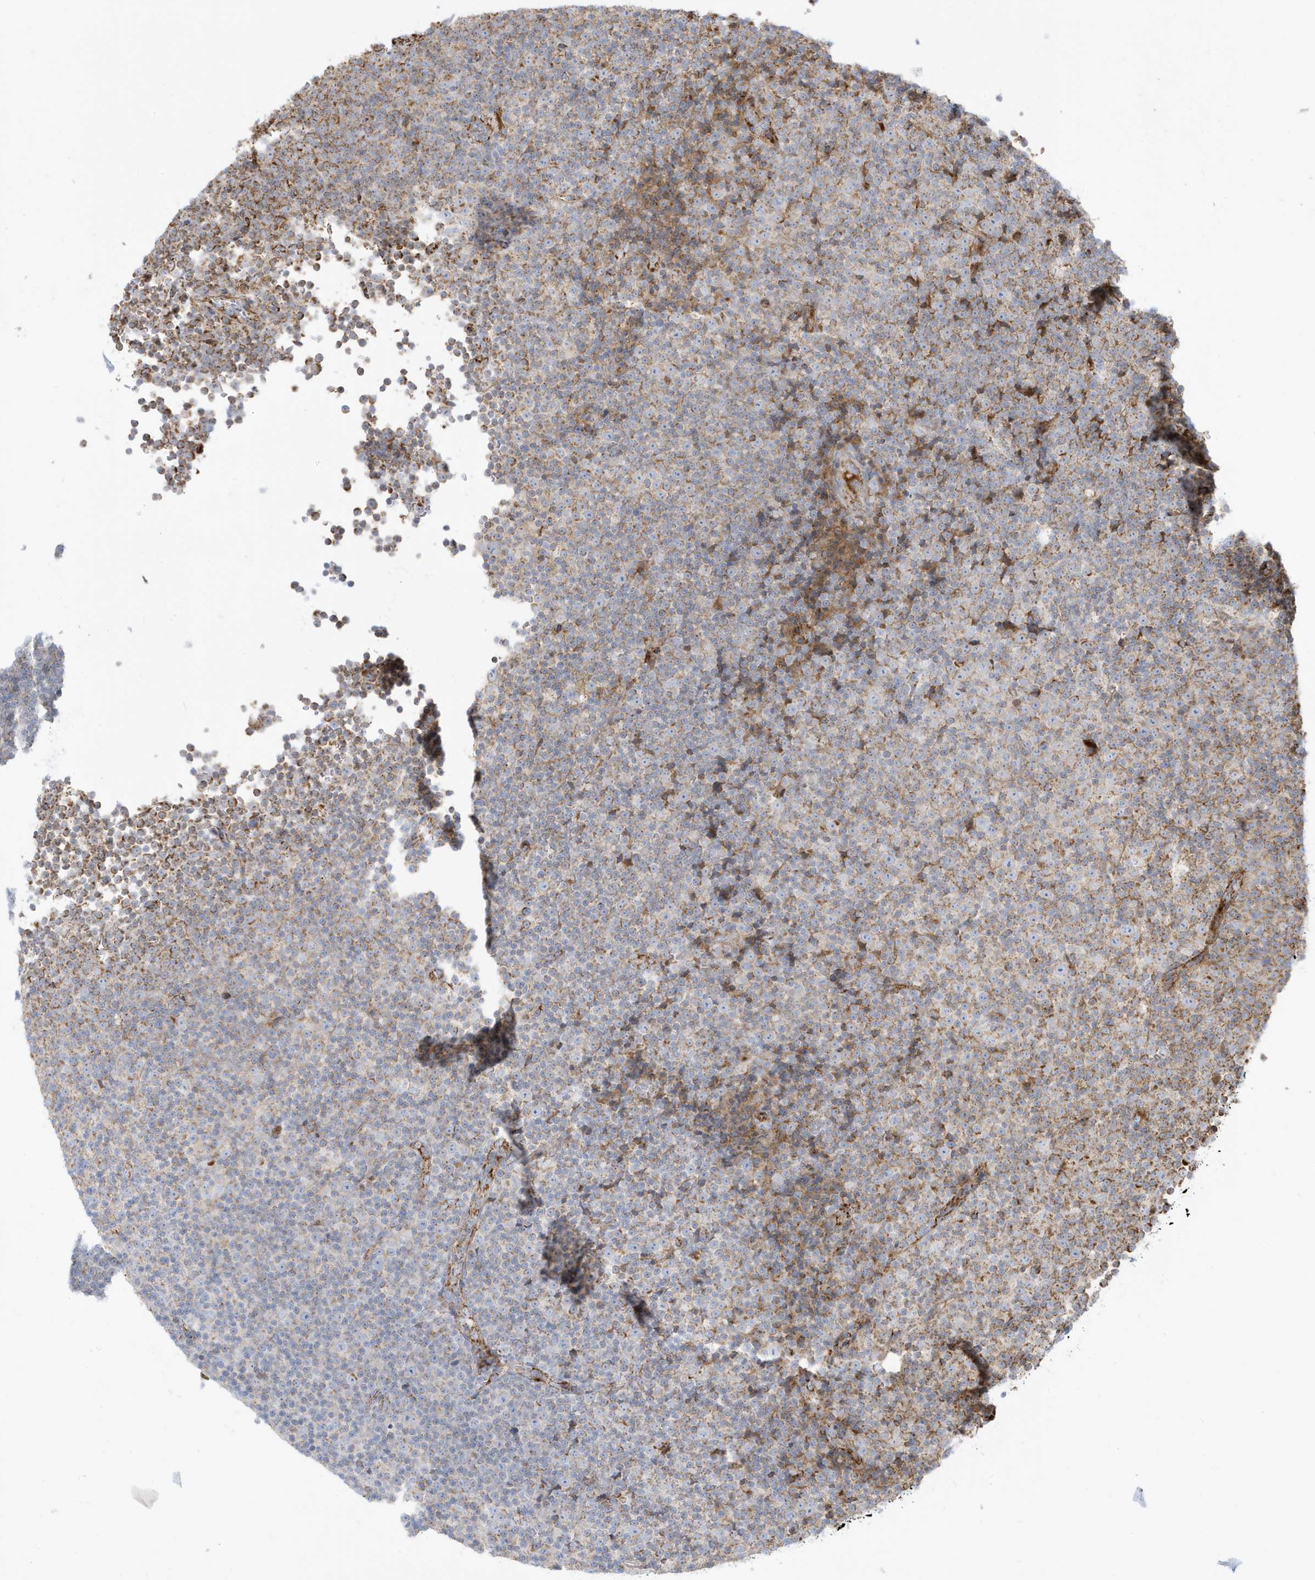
{"staining": {"intensity": "moderate", "quantity": "<25%", "location": "cytoplasmic/membranous"}, "tissue": "lymphoma", "cell_type": "Tumor cells", "image_type": "cancer", "snomed": [{"axis": "morphology", "description": "Malignant lymphoma, non-Hodgkin's type, Low grade"}, {"axis": "topography", "description": "Lymph node"}], "caption": "The immunohistochemical stain shows moderate cytoplasmic/membranous positivity in tumor cells of low-grade malignant lymphoma, non-Hodgkin's type tissue. Ihc stains the protein in brown and the nuclei are stained blue.", "gene": "IFT57", "patient": {"sex": "female", "age": 67}}